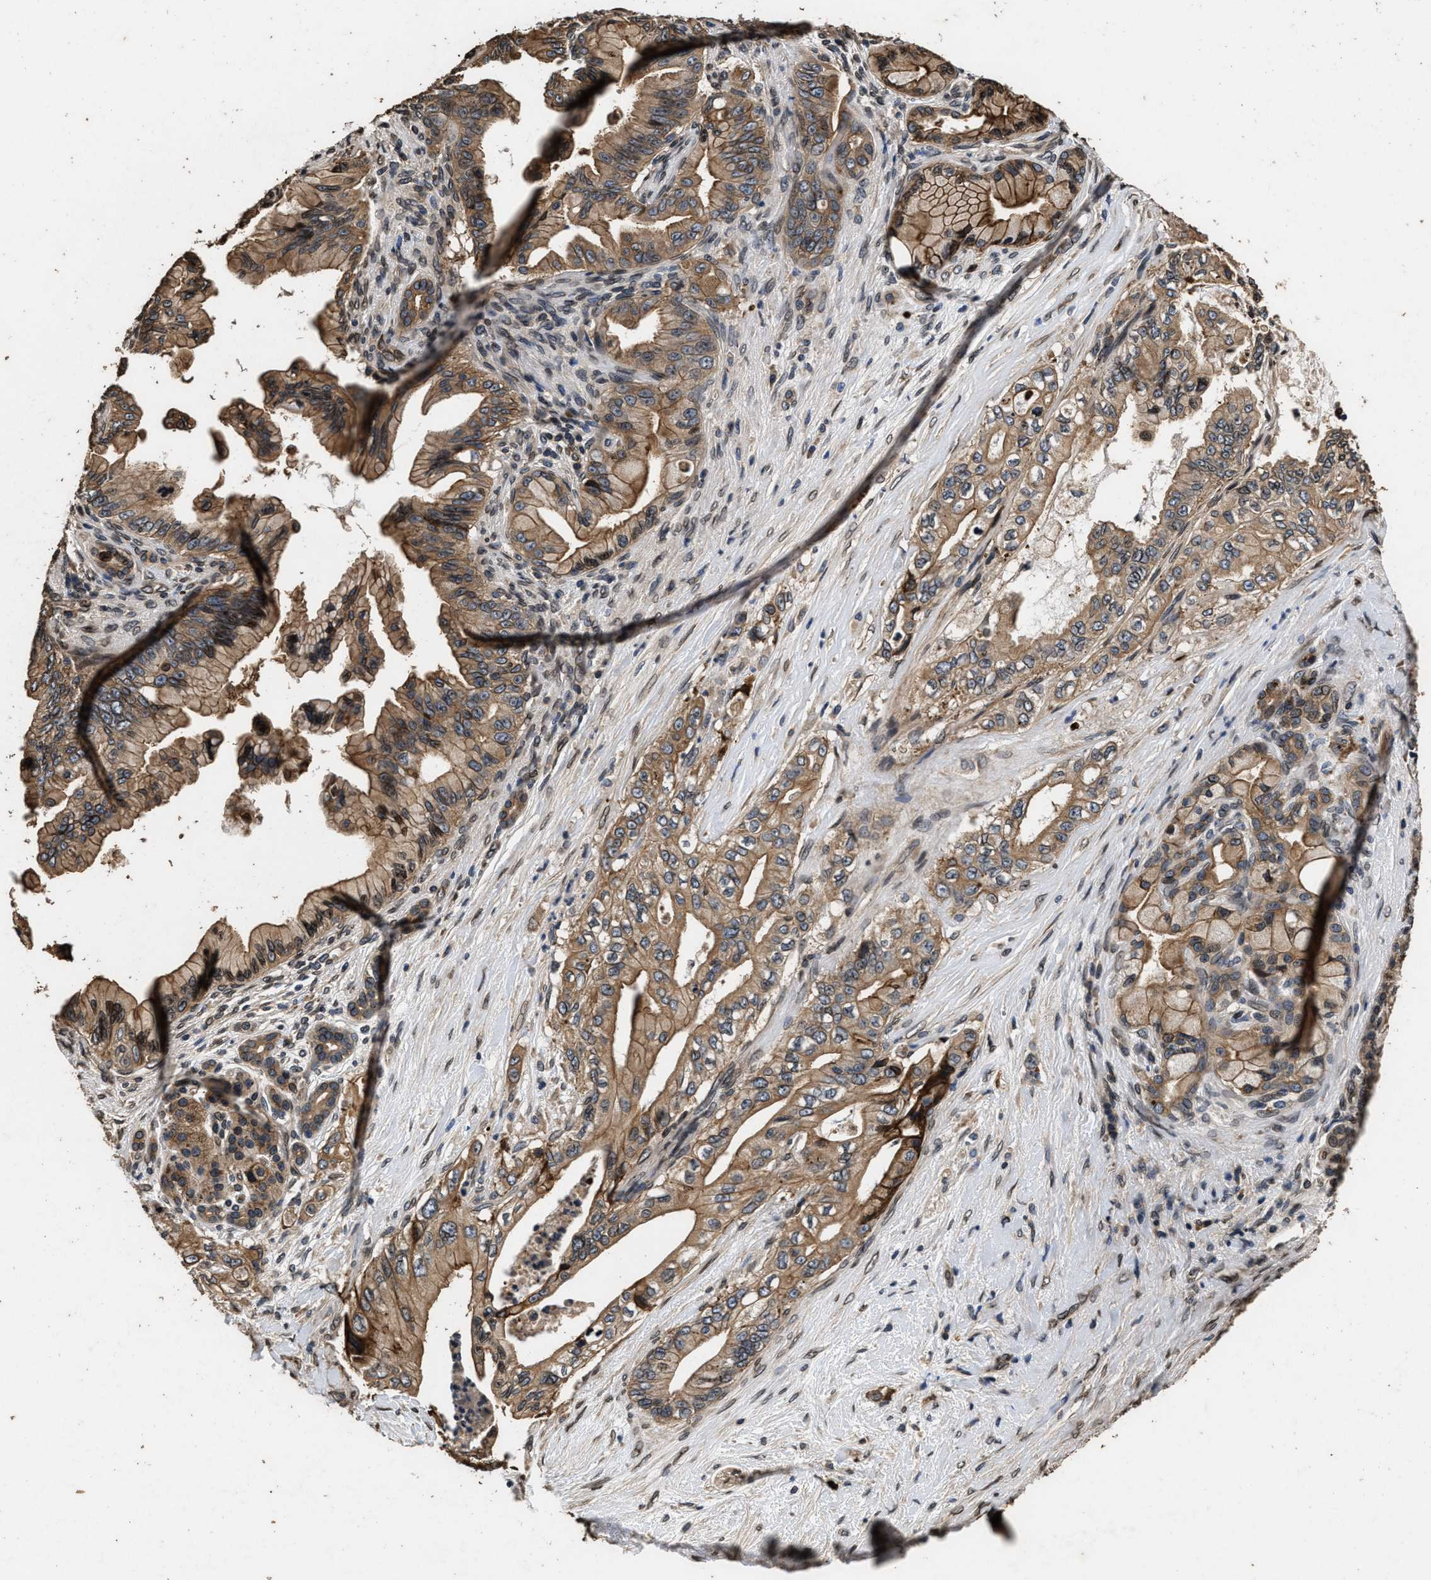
{"staining": {"intensity": "moderate", "quantity": ">75%", "location": "cytoplasmic/membranous"}, "tissue": "pancreatic cancer", "cell_type": "Tumor cells", "image_type": "cancer", "snomed": [{"axis": "morphology", "description": "Adenocarcinoma, NOS"}, {"axis": "topography", "description": "Pancreas"}], "caption": "Immunohistochemistry histopathology image of neoplastic tissue: human pancreatic cancer stained using IHC displays medium levels of moderate protein expression localized specifically in the cytoplasmic/membranous of tumor cells, appearing as a cytoplasmic/membranous brown color.", "gene": "ACCS", "patient": {"sex": "male", "age": 59}}